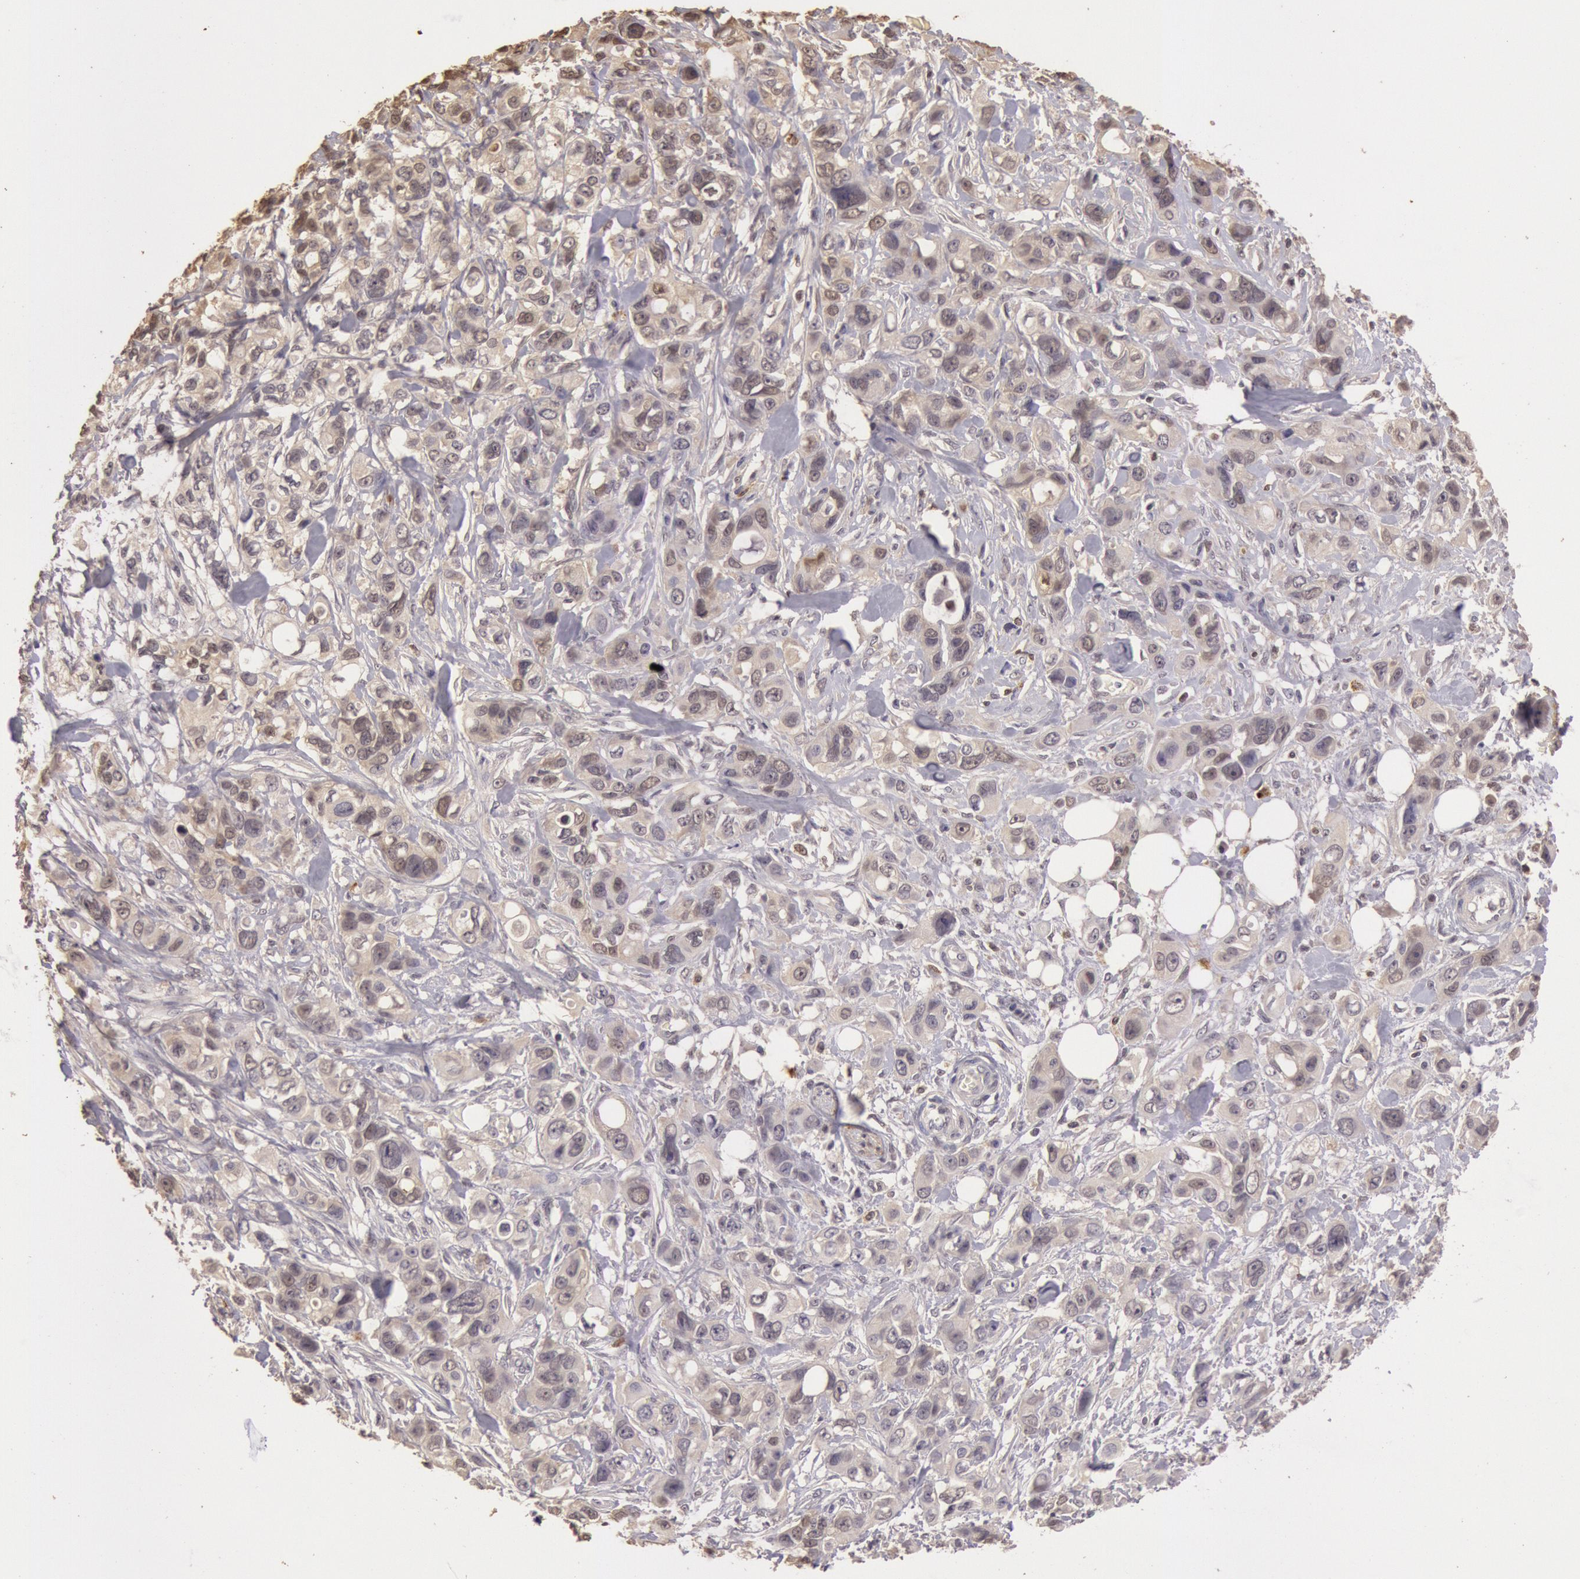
{"staining": {"intensity": "weak", "quantity": "25%-75%", "location": "cytoplasmic/membranous,nuclear"}, "tissue": "stomach cancer", "cell_type": "Tumor cells", "image_type": "cancer", "snomed": [{"axis": "morphology", "description": "Adenocarcinoma, NOS"}, {"axis": "topography", "description": "Stomach, upper"}], "caption": "The immunohistochemical stain labels weak cytoplasmic/membranous and nuclear staining in tumor cells of stomach adenocarcinoma tissue. The protein of interest is stained brown, and the nuclei are stained in blue (DAB (3,3'-diaminobenzidine) IHC with brightfield microscopy, high magnification).", "gene": "SOD1", "patient": {"sex": "male", "age": 47}}